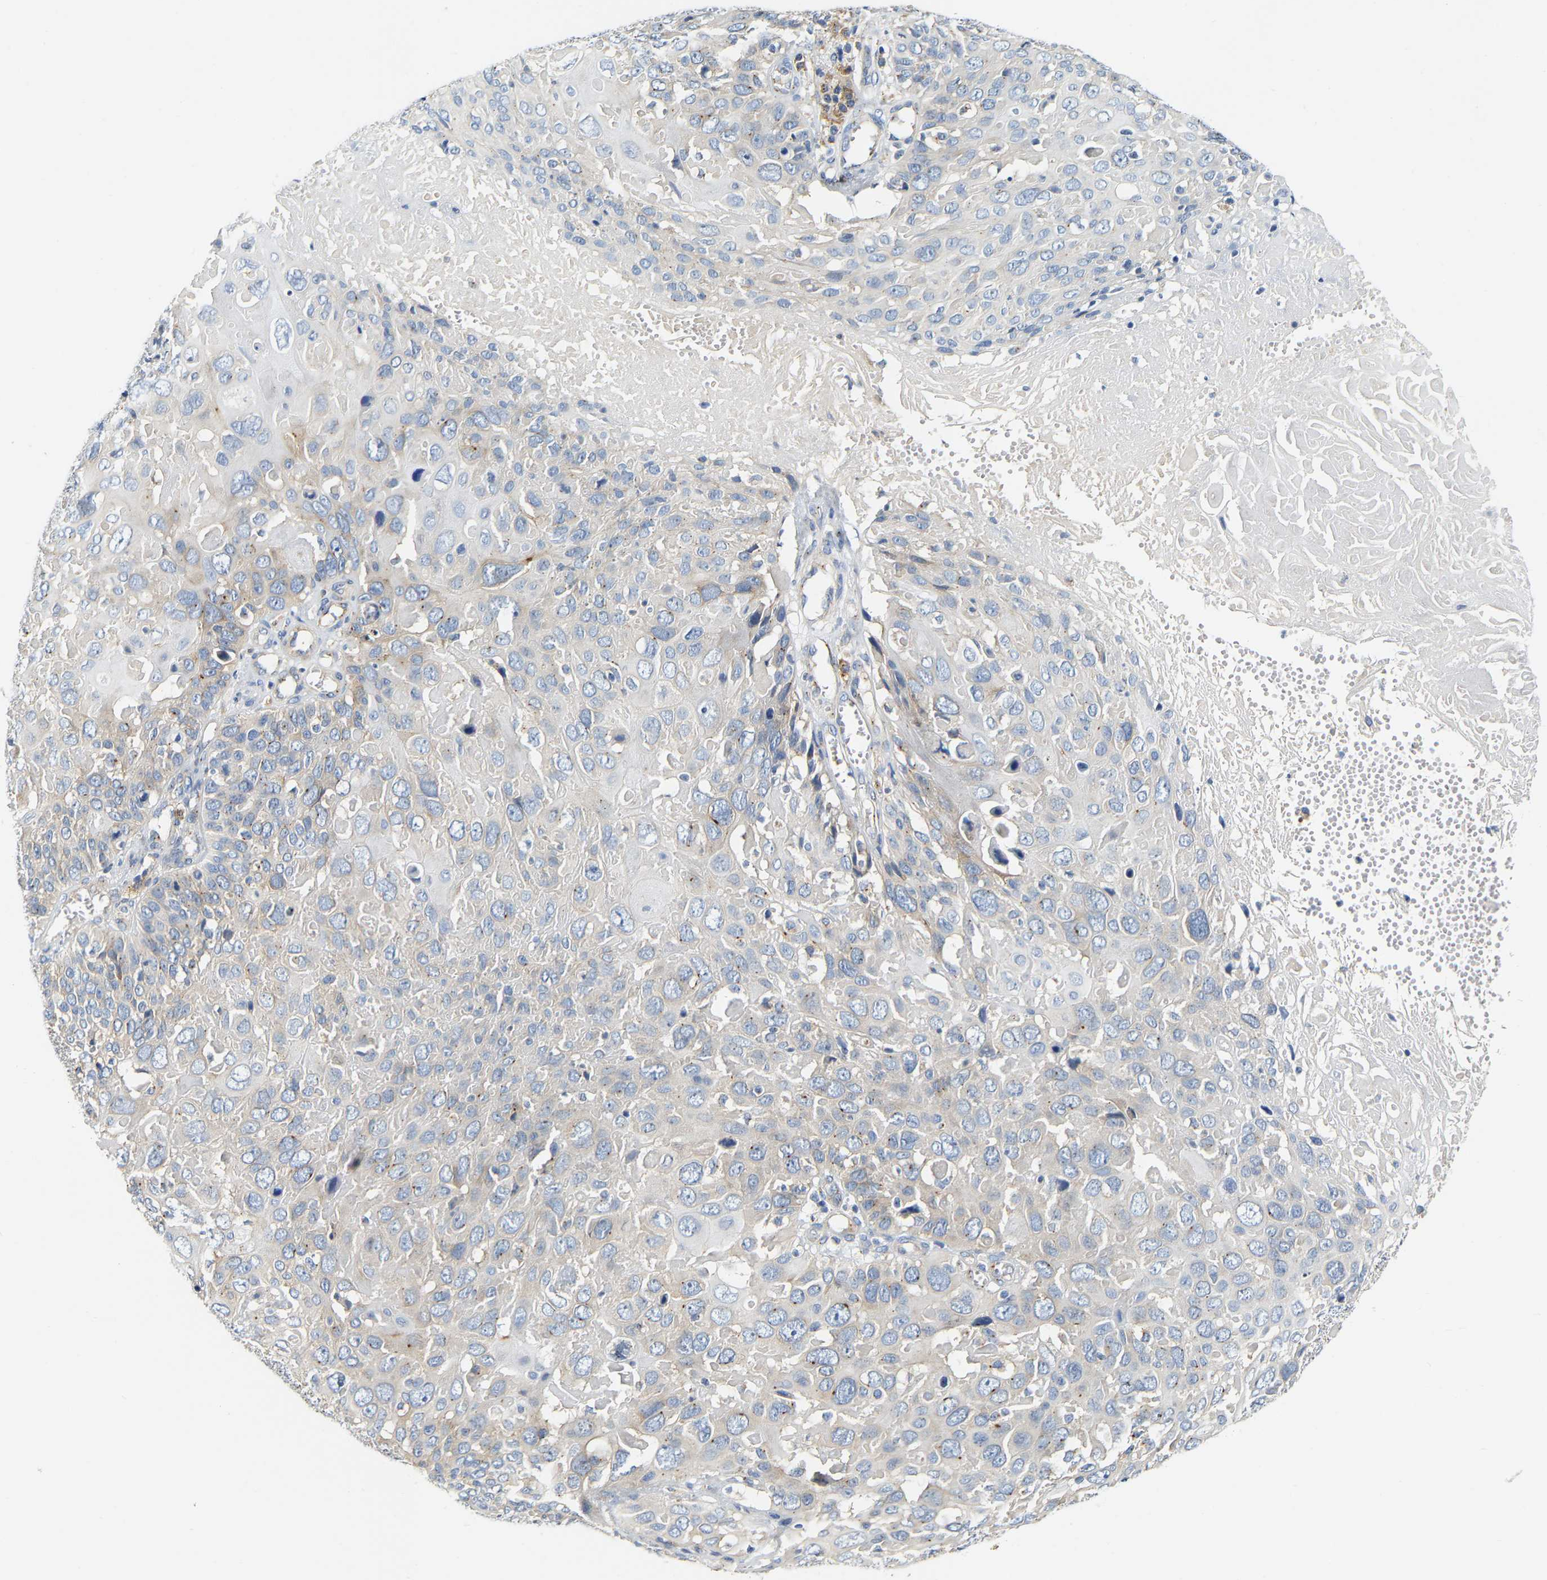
{"staining": {"intensity": "weak", "quantity": "<25%", "location": "cytoplasmic/membranous"}, "tissue": "cervical cancer", "cell_type": "Tumor cells", "image_type": "cancer", "snomed": [{"axis": "morphology", "description": "Squamous cell carcinoma, NOS"}, {"axis": "topography", "description": "Cervix"}], "caption": "Tumor cells show no significant protein positivity in squamous cell carcinoma (cervical). (DAB immunohistochemistry (IHC) with hematoxylin counter stain).", "gene": "PCNT", "patient": {"sex": "female", "age": 74}}